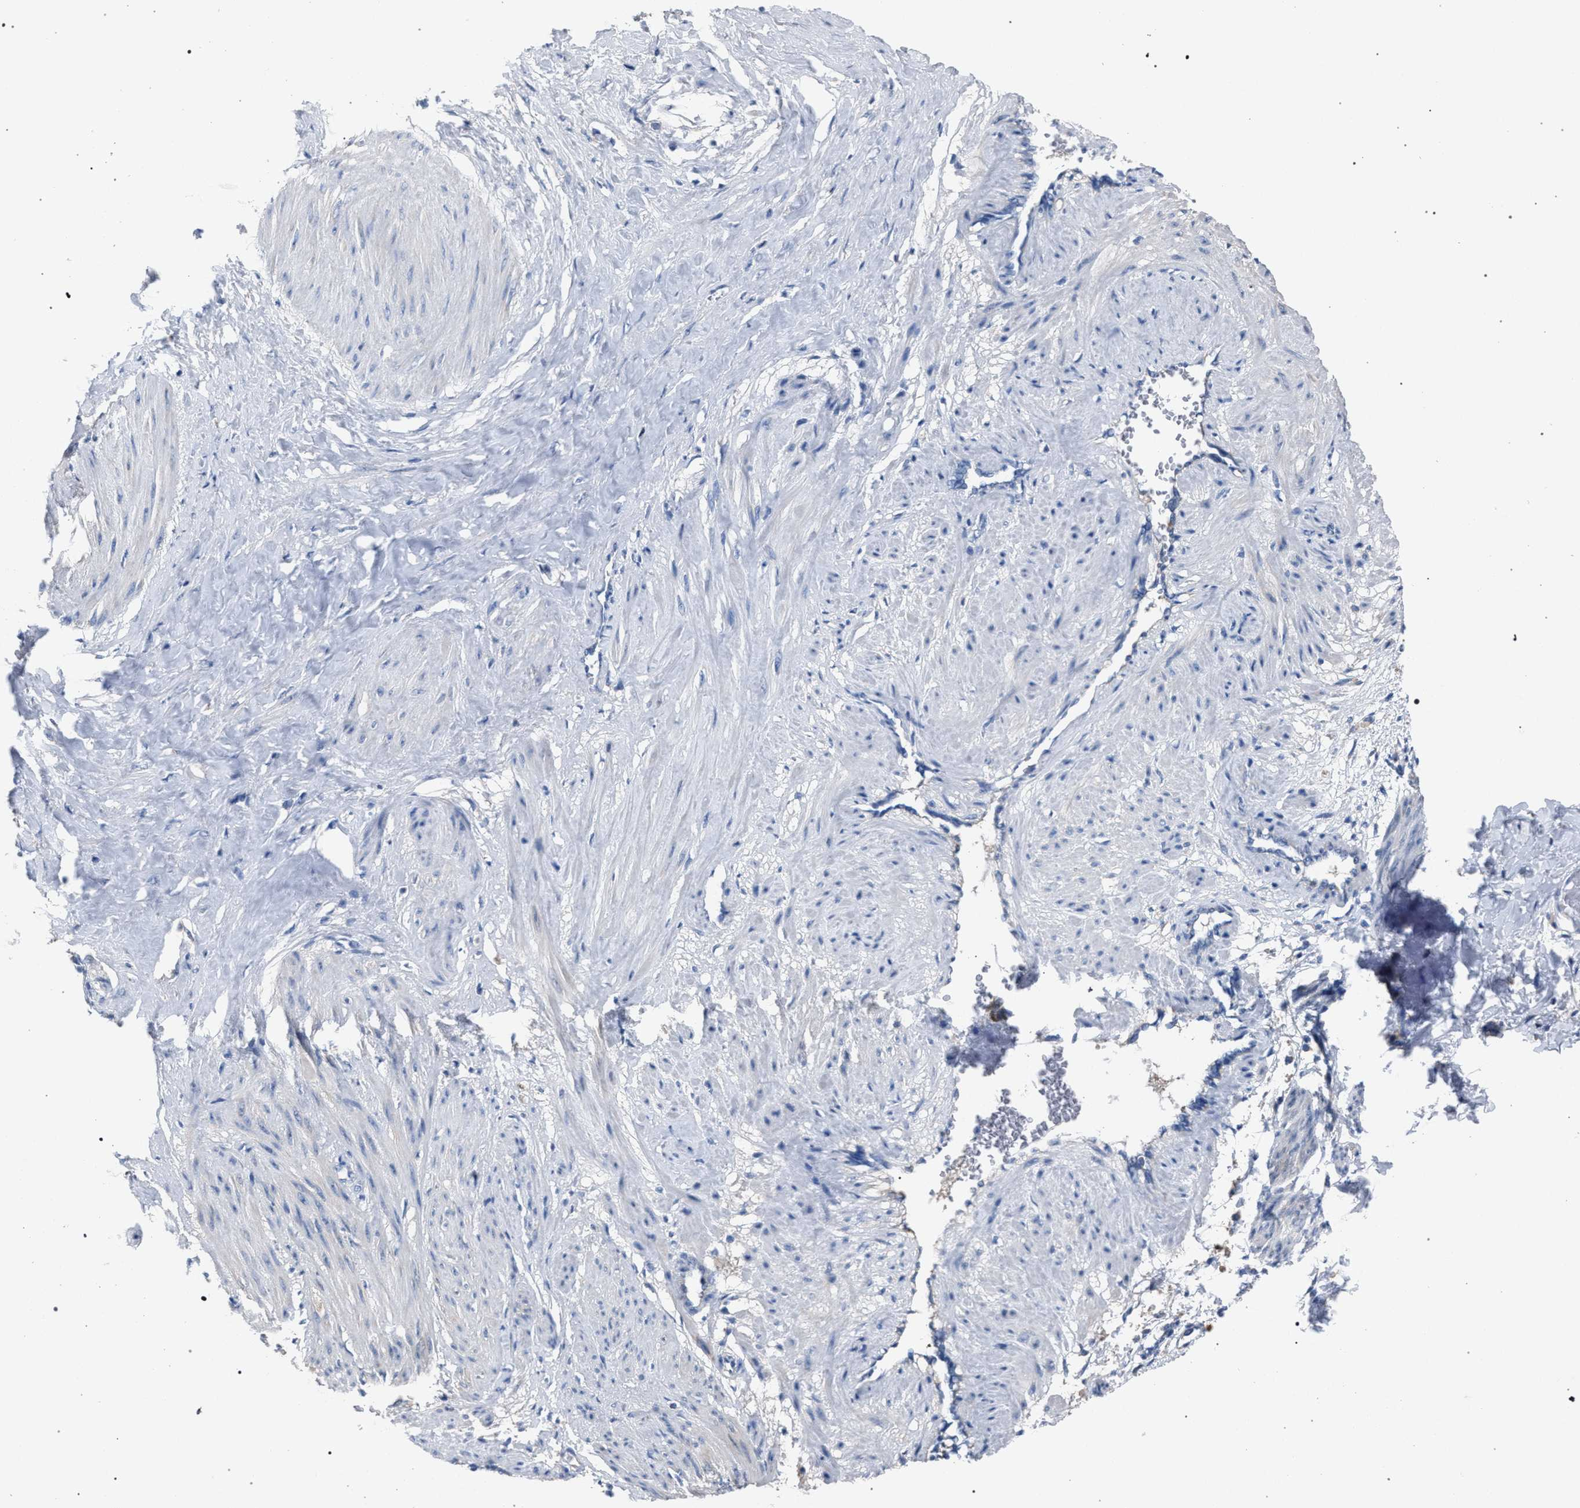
{"staining": {"intensity": "negative", "quantity": "none", "location": "none"}, "tissue": "smooth muscle", "cell_type": "Smooth muscle cells", "image_type": "normal", "snomed": [{"axis": "morphology", "description": "Normal tissue, NOS"}, {"axis": "topography", "description": "Endometrium"}], "caption": "Smooth muscle cells show no significant protein staining in normal smooth muscle.", "gene": "CRYZ", "patient": {"sex": "female", "age": 33}}